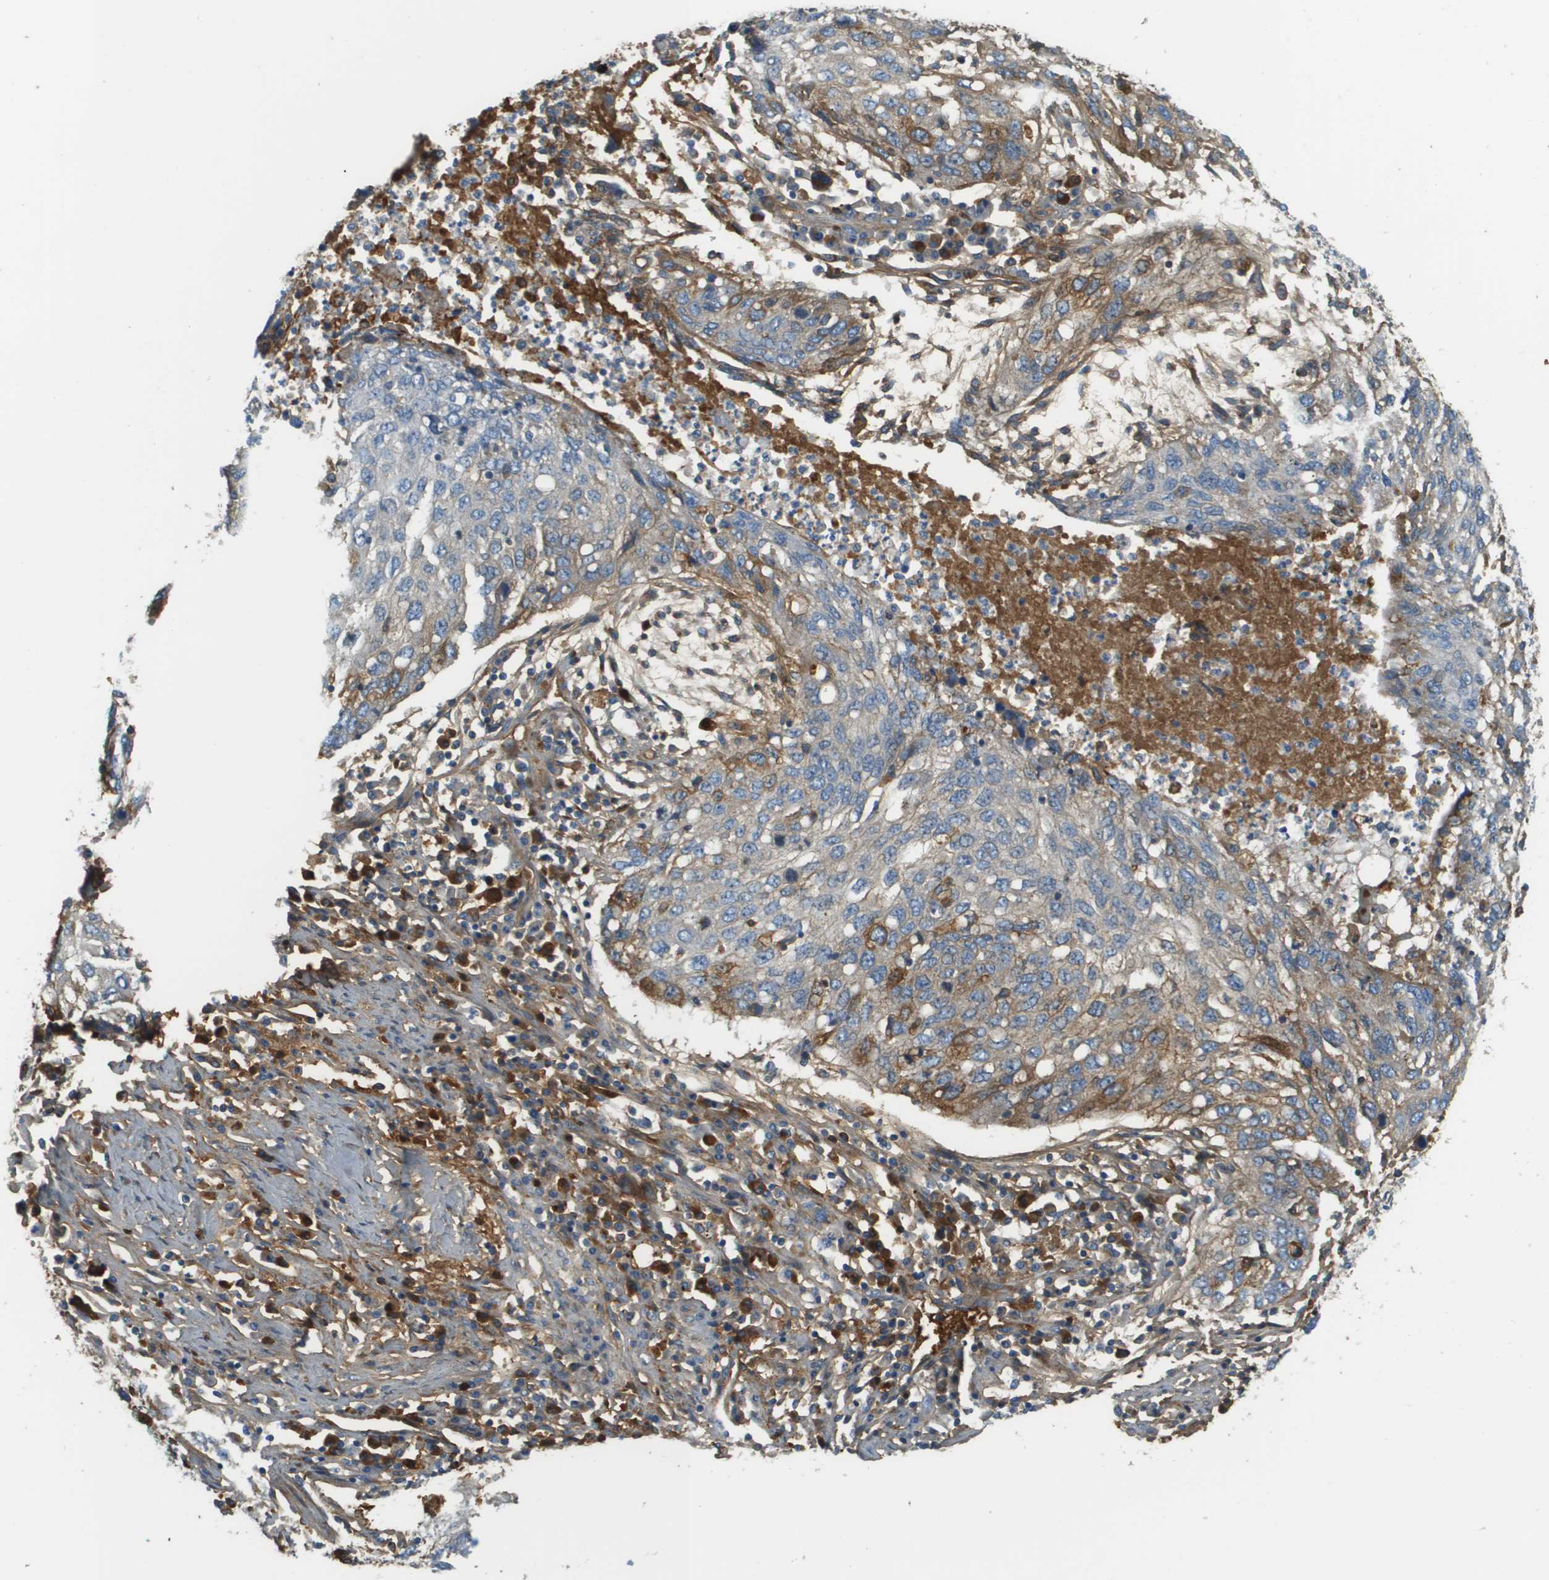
{"staining": {"intensity": "moderate", "quantity": "<25%", "location": "cytoplasmic/membranous"}, "tissue": "lung cancer", "cell_type": "Tumor cells", "image_type": "cancer", "snomed": [{"axis": "morphology", "description": "Squamous cell carcinoma, NOS"}, {"axis": "topography", "description": "Lung"}], "caption": "Lung squamous cell carcinoma was stained to show a protein in brown. There is low levels of moderate cytoplasmic/membranous staining in about <25% of tumor cells.", "gene": "DCN", "patient": {"sex": "female", "age": 63}}